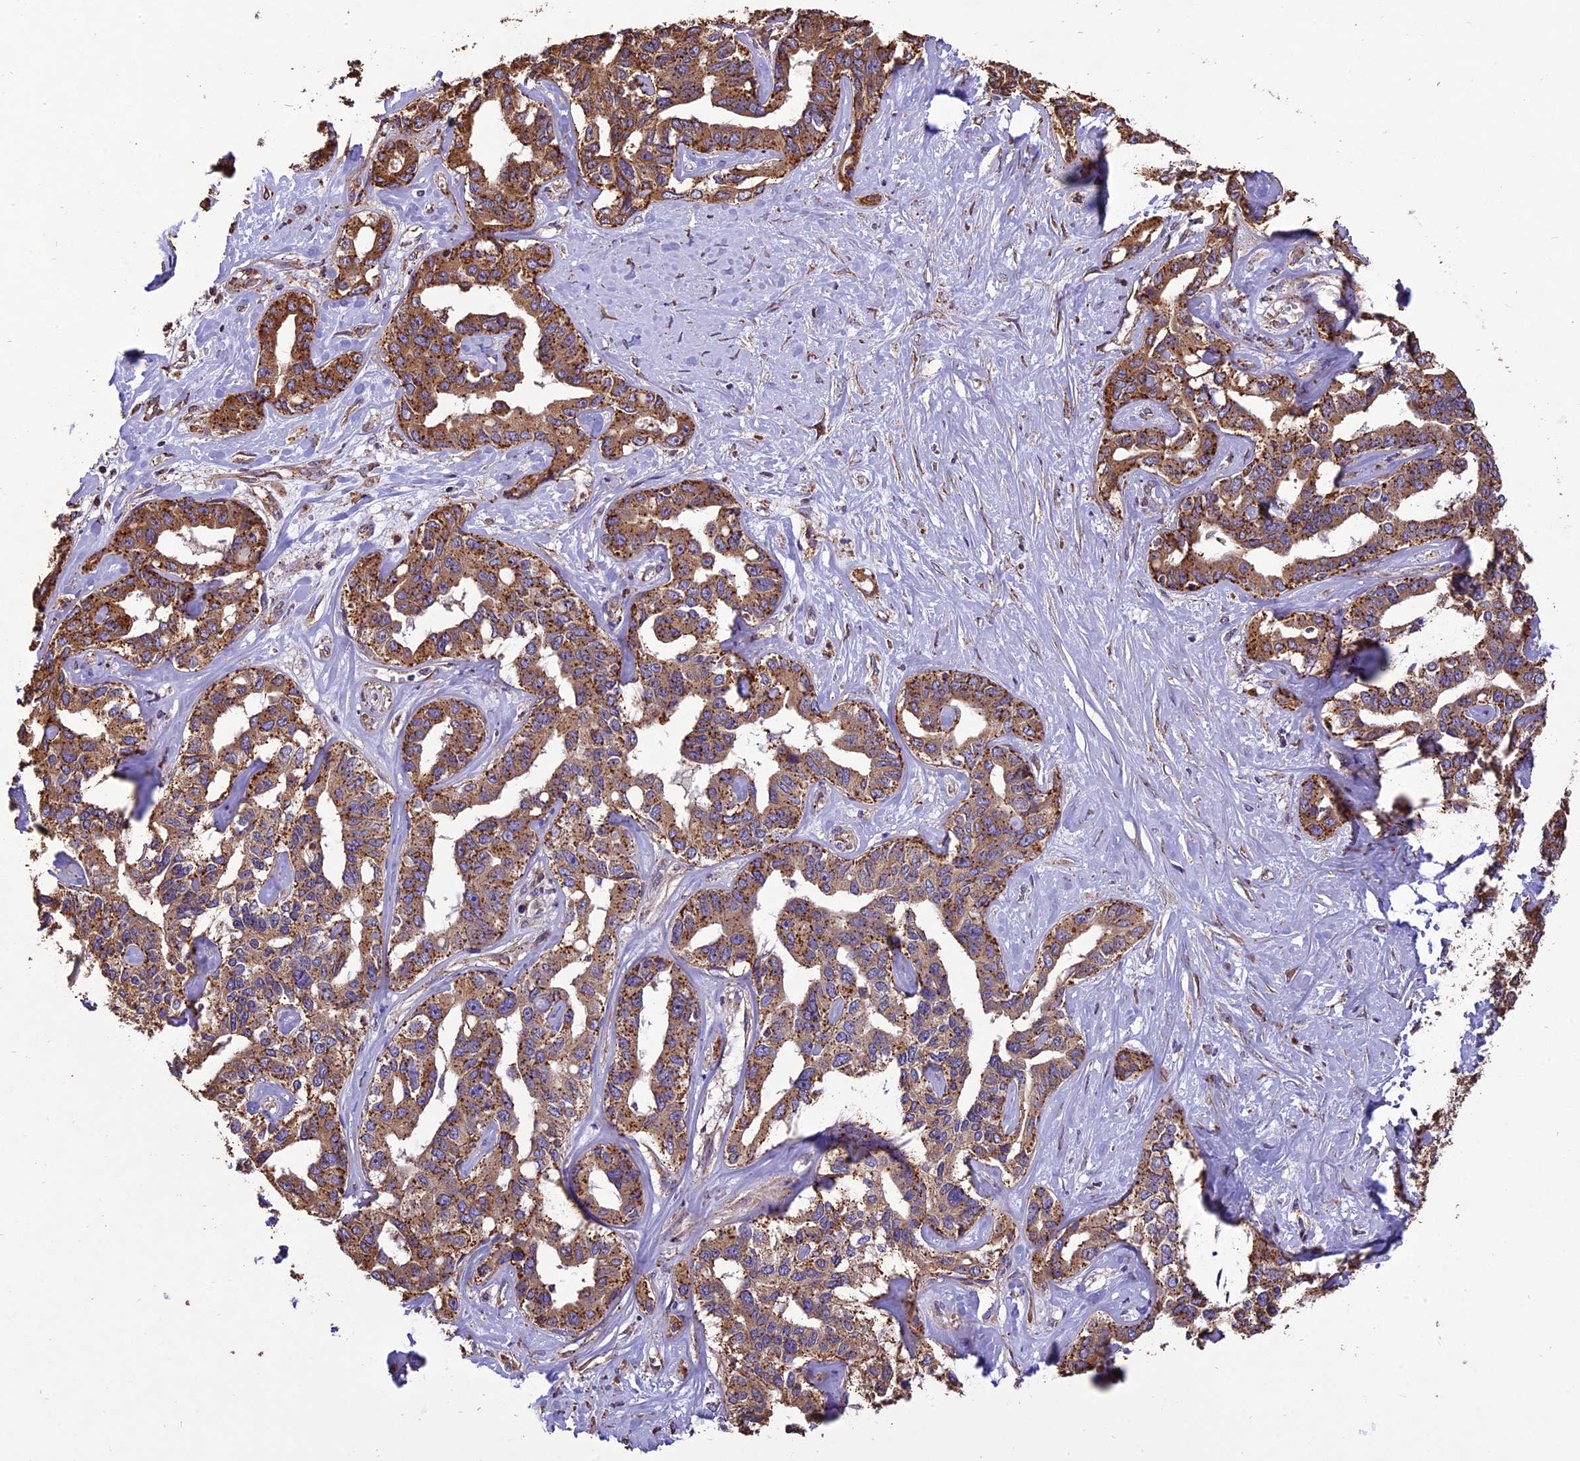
{"staining": {"intensity": "moderate", "quantity": ">75%", "location": "cytoplasmic/membranous"}, "tissue": "liver cancer", "cell_type": "Tumor cells", "image_type": "cancer", "snomed": [{"axis": "morphology", "description": "Cholangiocarcinoma"}, {"axis": "topography", "description": "Liver"}], "caption": "A brown stain shows moderate cytoplasmic/membranous staining of a protein in human liver cholangiocarcinoma tumor cells.", "gene": "CHMP2A", "patient": {"sex": "male", "age": 59}}